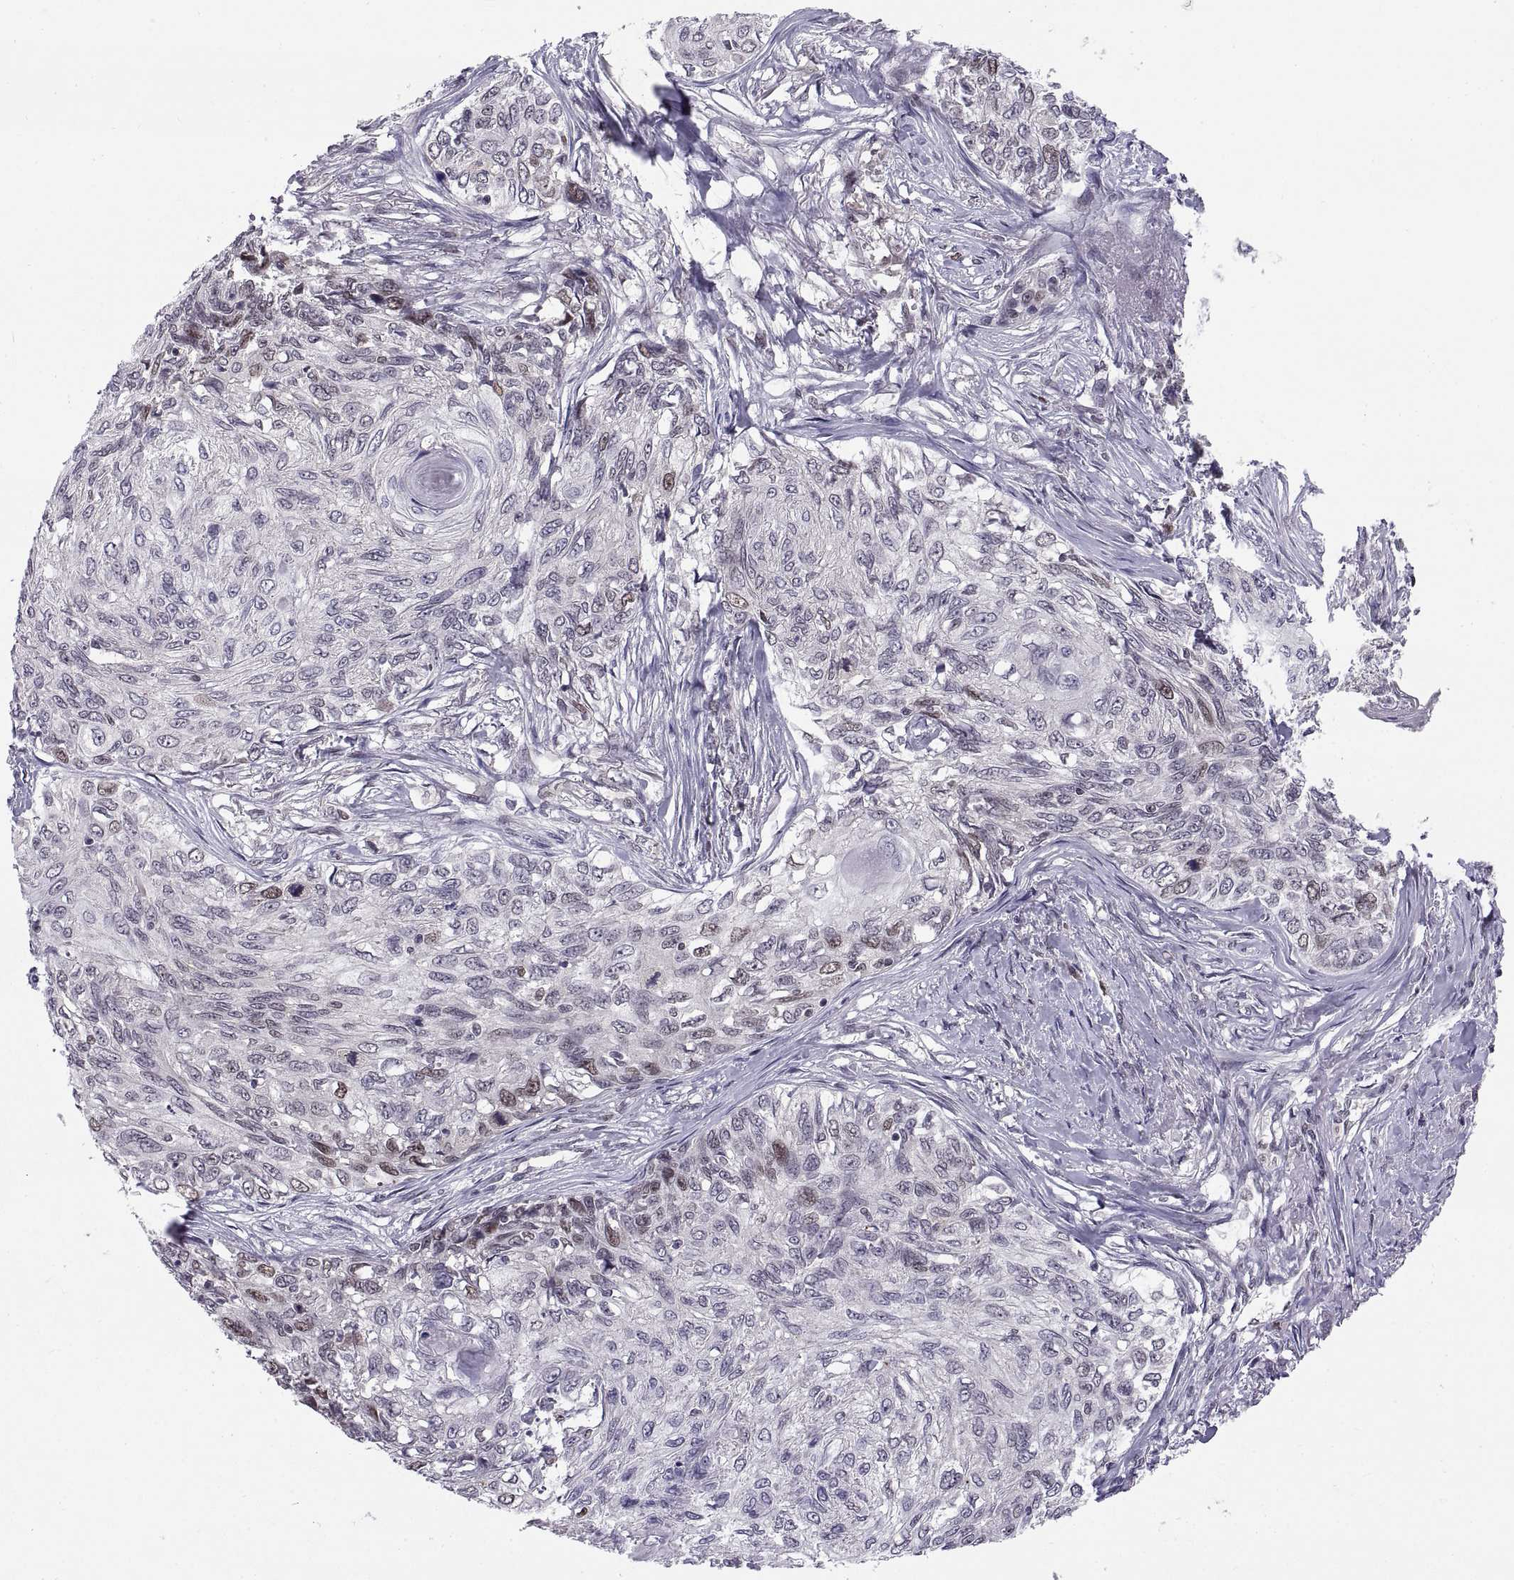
{"staining": {"intensity": "moderate", "quantity": "<25%", "location": "nuclear"}, "tissue": "skin cancer", "cell_type": "Tumor cells", "image_type": "cancer", "snomed": [{"axis": "morphology", "description": "Squamous cell carcinoma, NOS"}, {"axis": "topography", "description": "Skin"}], "caption": "Immunohistochemistry (IHC) (DAB) staining of skin cancer (squamous cell carcinoma) displays moderate nuclear protein positivity in about <25% of tumor cells.", "gene": "CHFR", "patient": {"sex": "male", "age": 92}}